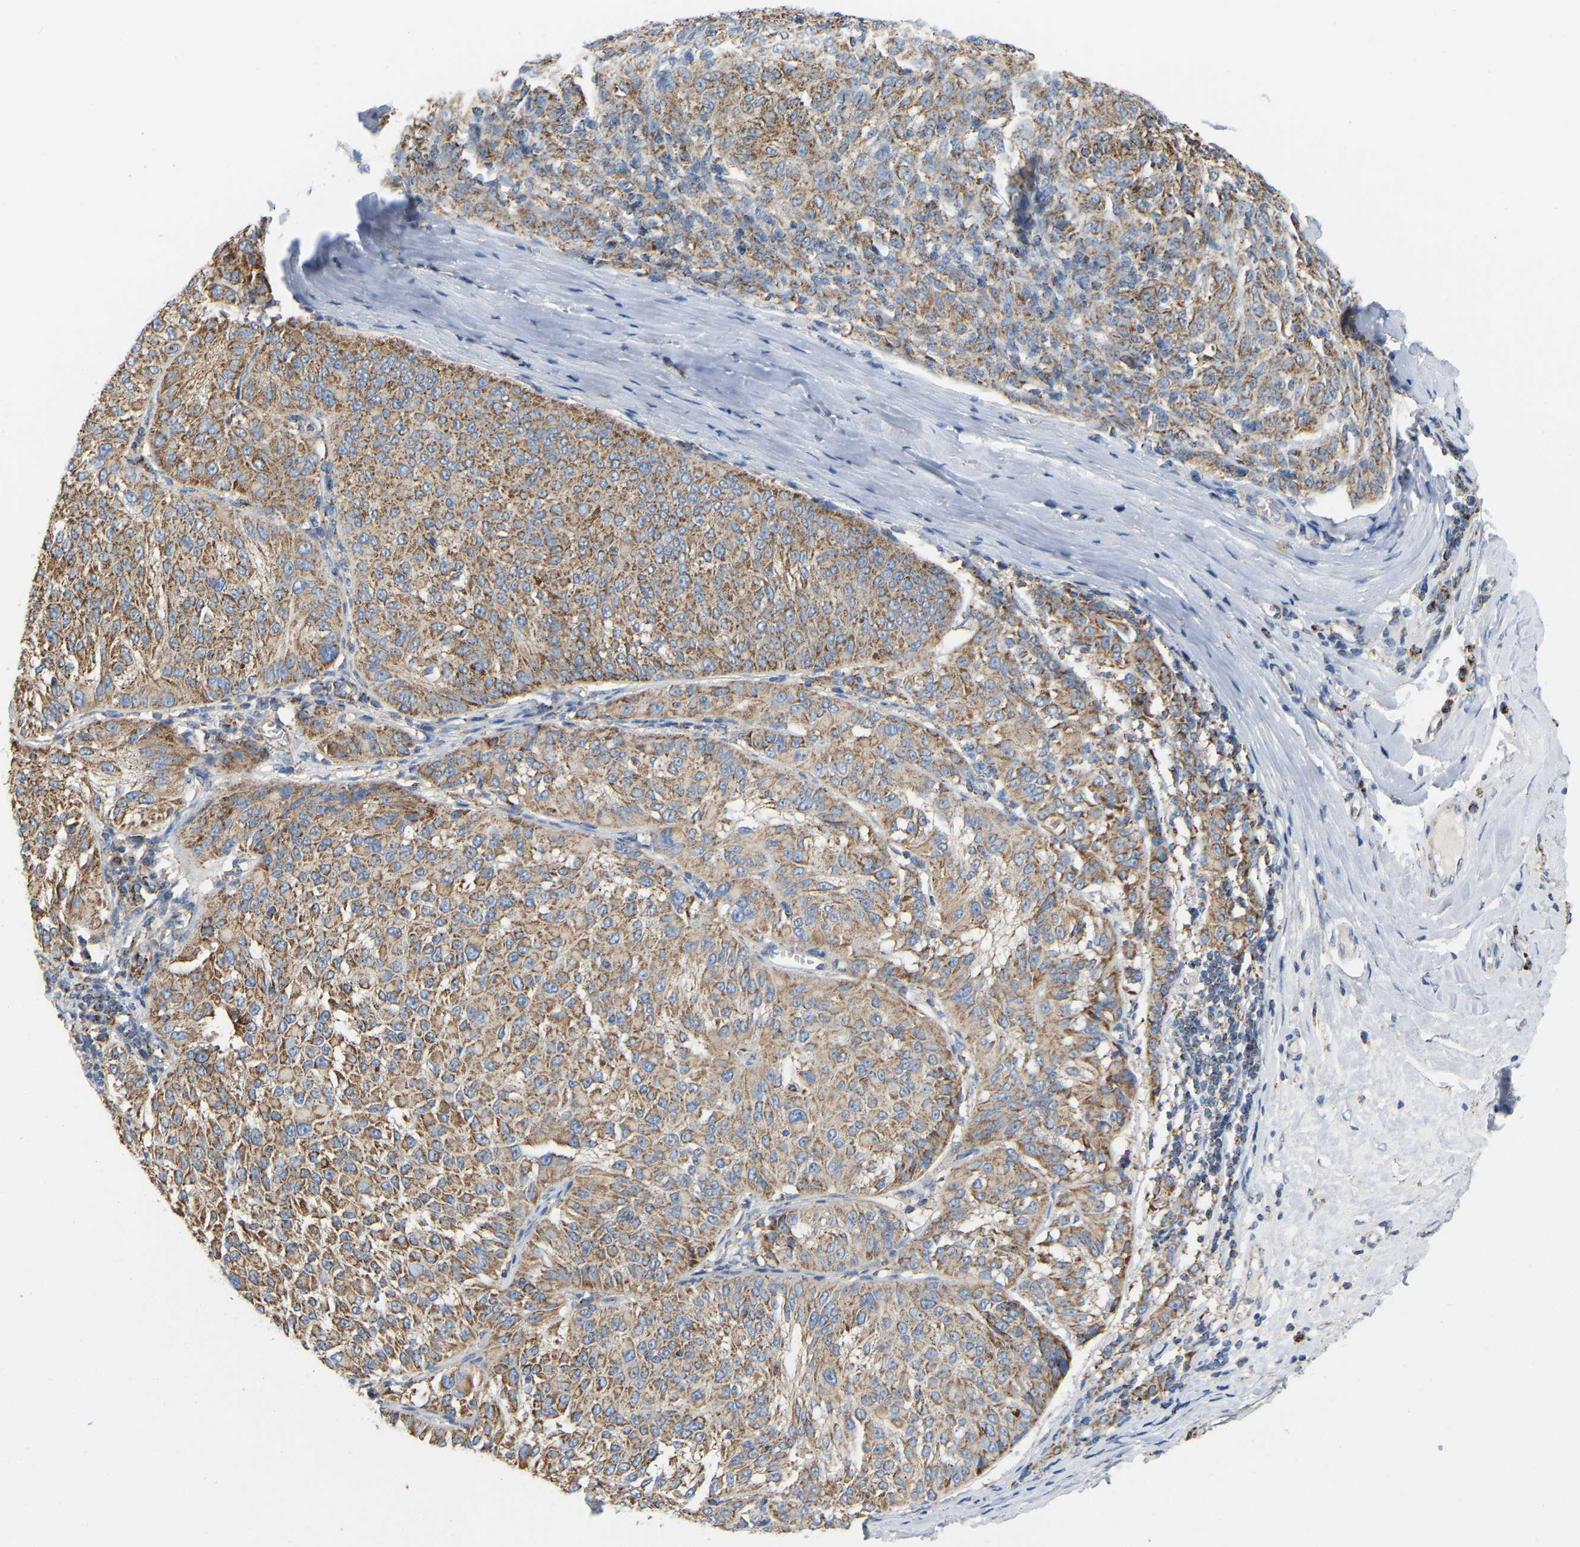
{"staining": {"intensity": "moderate", "quantity": ">75%", "location": "cytoplasmic/membranous"}, "tissue": "melanoma", "cell_type": "Tumor cells", "image_type": "cancer", "snomed": [{"axis": "morphology", "description": "Malignant melanoma, NOS"}, {"axis": "topography", "description": "Skin"}], "caption": "Malignant melanoma stained with DAB immunohistochemistry shows medium levels of moderate cytoplasmic/membranous staining in approximately >75% of tumor cells.", "gene": "CBLB", "patient": {"sex": "female", "age": 72}}